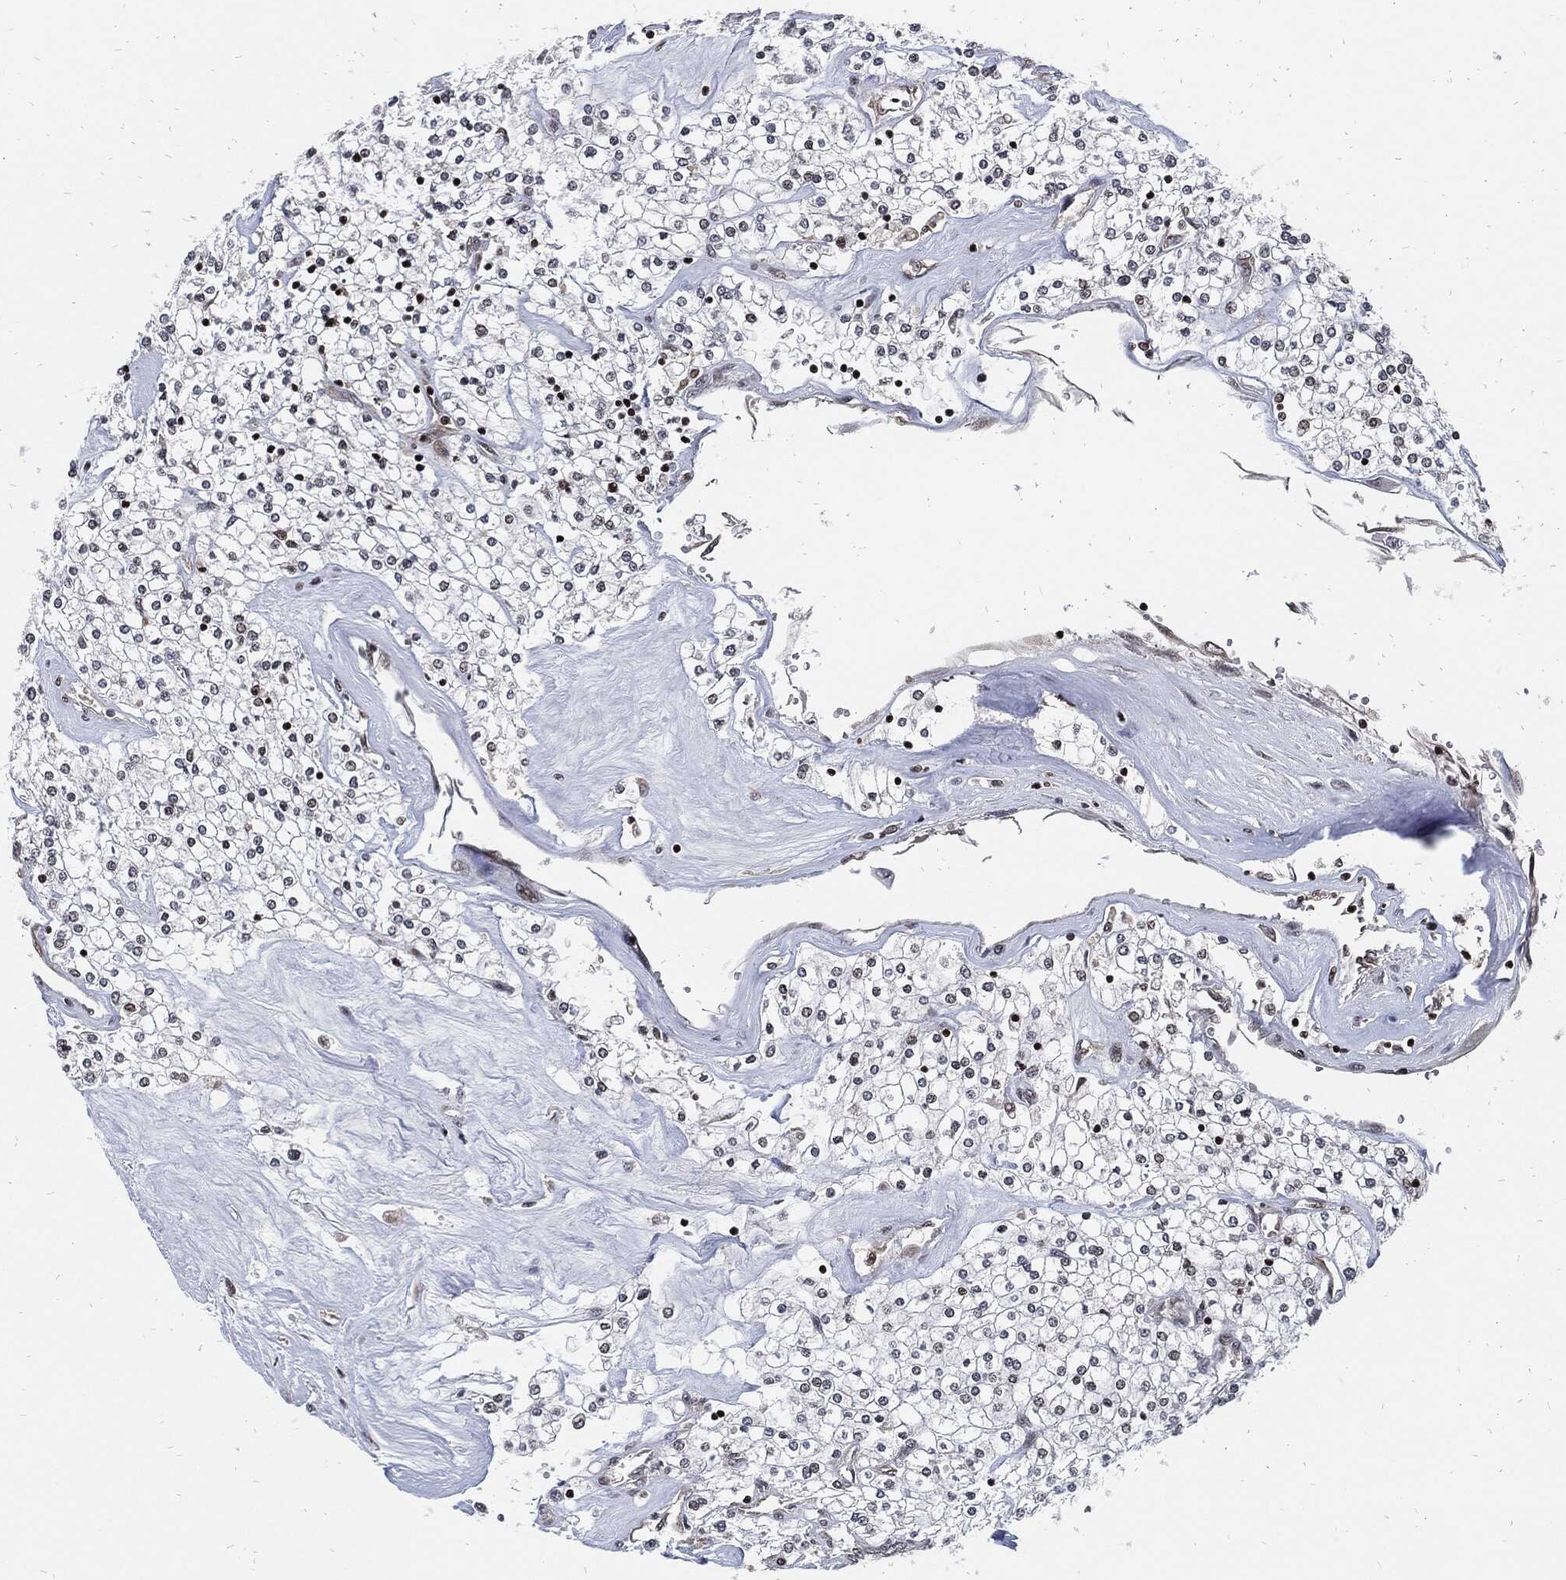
{"staining": {"intensity": "moderate", "quantity": "<25%", "location": "nuclear"}, "tissue": "renal cancer", "cell_type": "Tumor cells", "image_type": "cancer", "snomed": [{"axis": "morphology", "description": "Adenocarcinoma, NOS"}, {"axis": "topography", "description": "Kidney"}], "caption": "A histopathology image of renal cancer (adenocarcinoma) stained for a protein demonstrates moderate nuclear brown staining in tumor cells.", "gene": "ZNF775", "patient": {"sex": "male", "age": 80}}